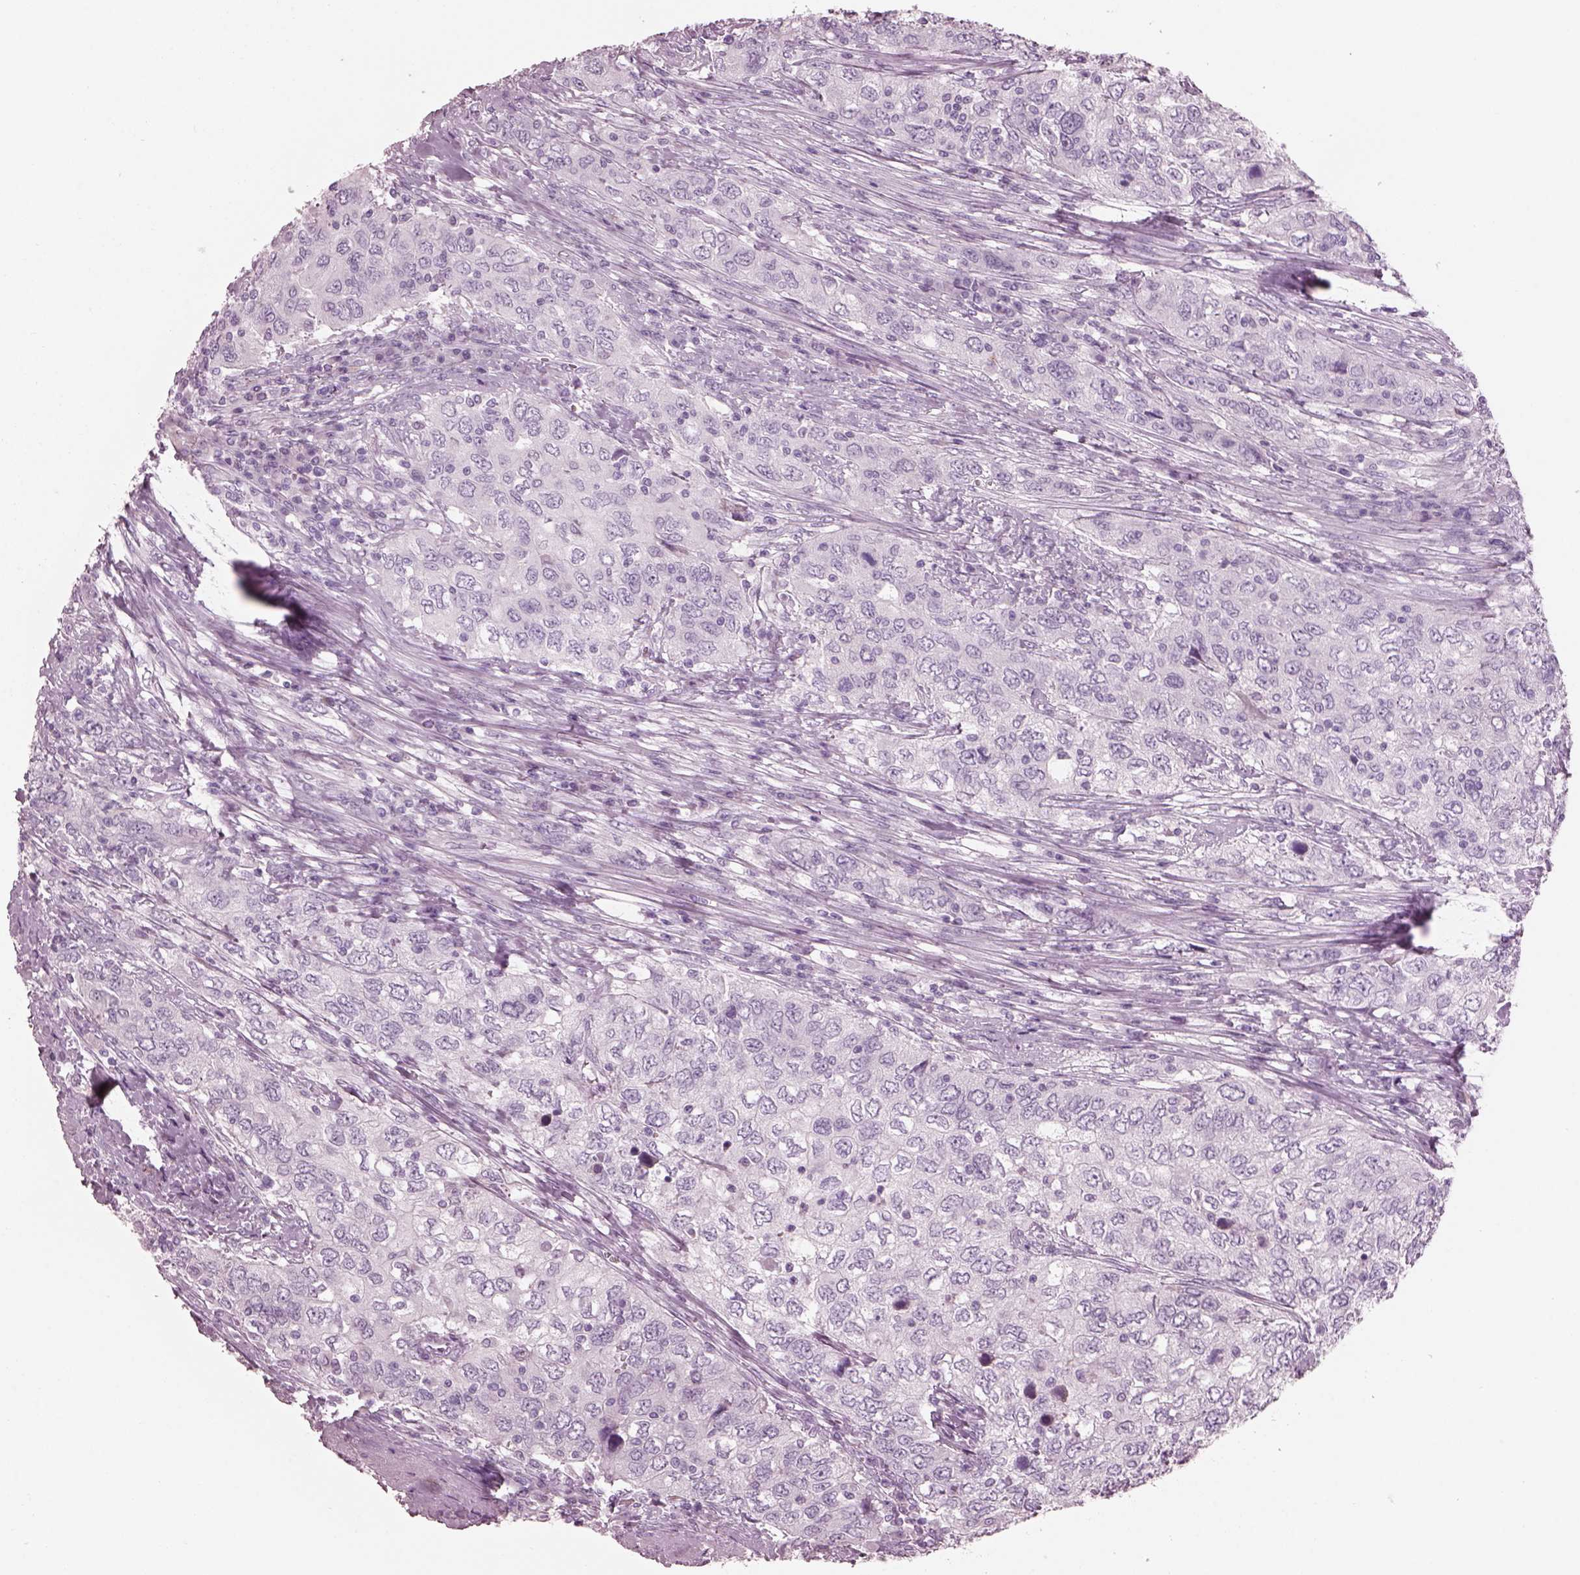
{"staining": {"intensity": "negative", "quantity": "none", "location": "none"}, "tissue": "urothelial cancer", "cell_type": "Tumor cells", "image_type": "cancer", "snomed": [{"axis": "morphology", "description": "Urothelial carcinoma, High grade"}, {"axis": "topography", "description": "Urinary bladder"}], "caption": "Urothelial cancer was stained to show a protein in brown. There is no significant positivity in tumor cells.", "gene": "HYDIN", "patient": {"sex": "male", "age": 76}}